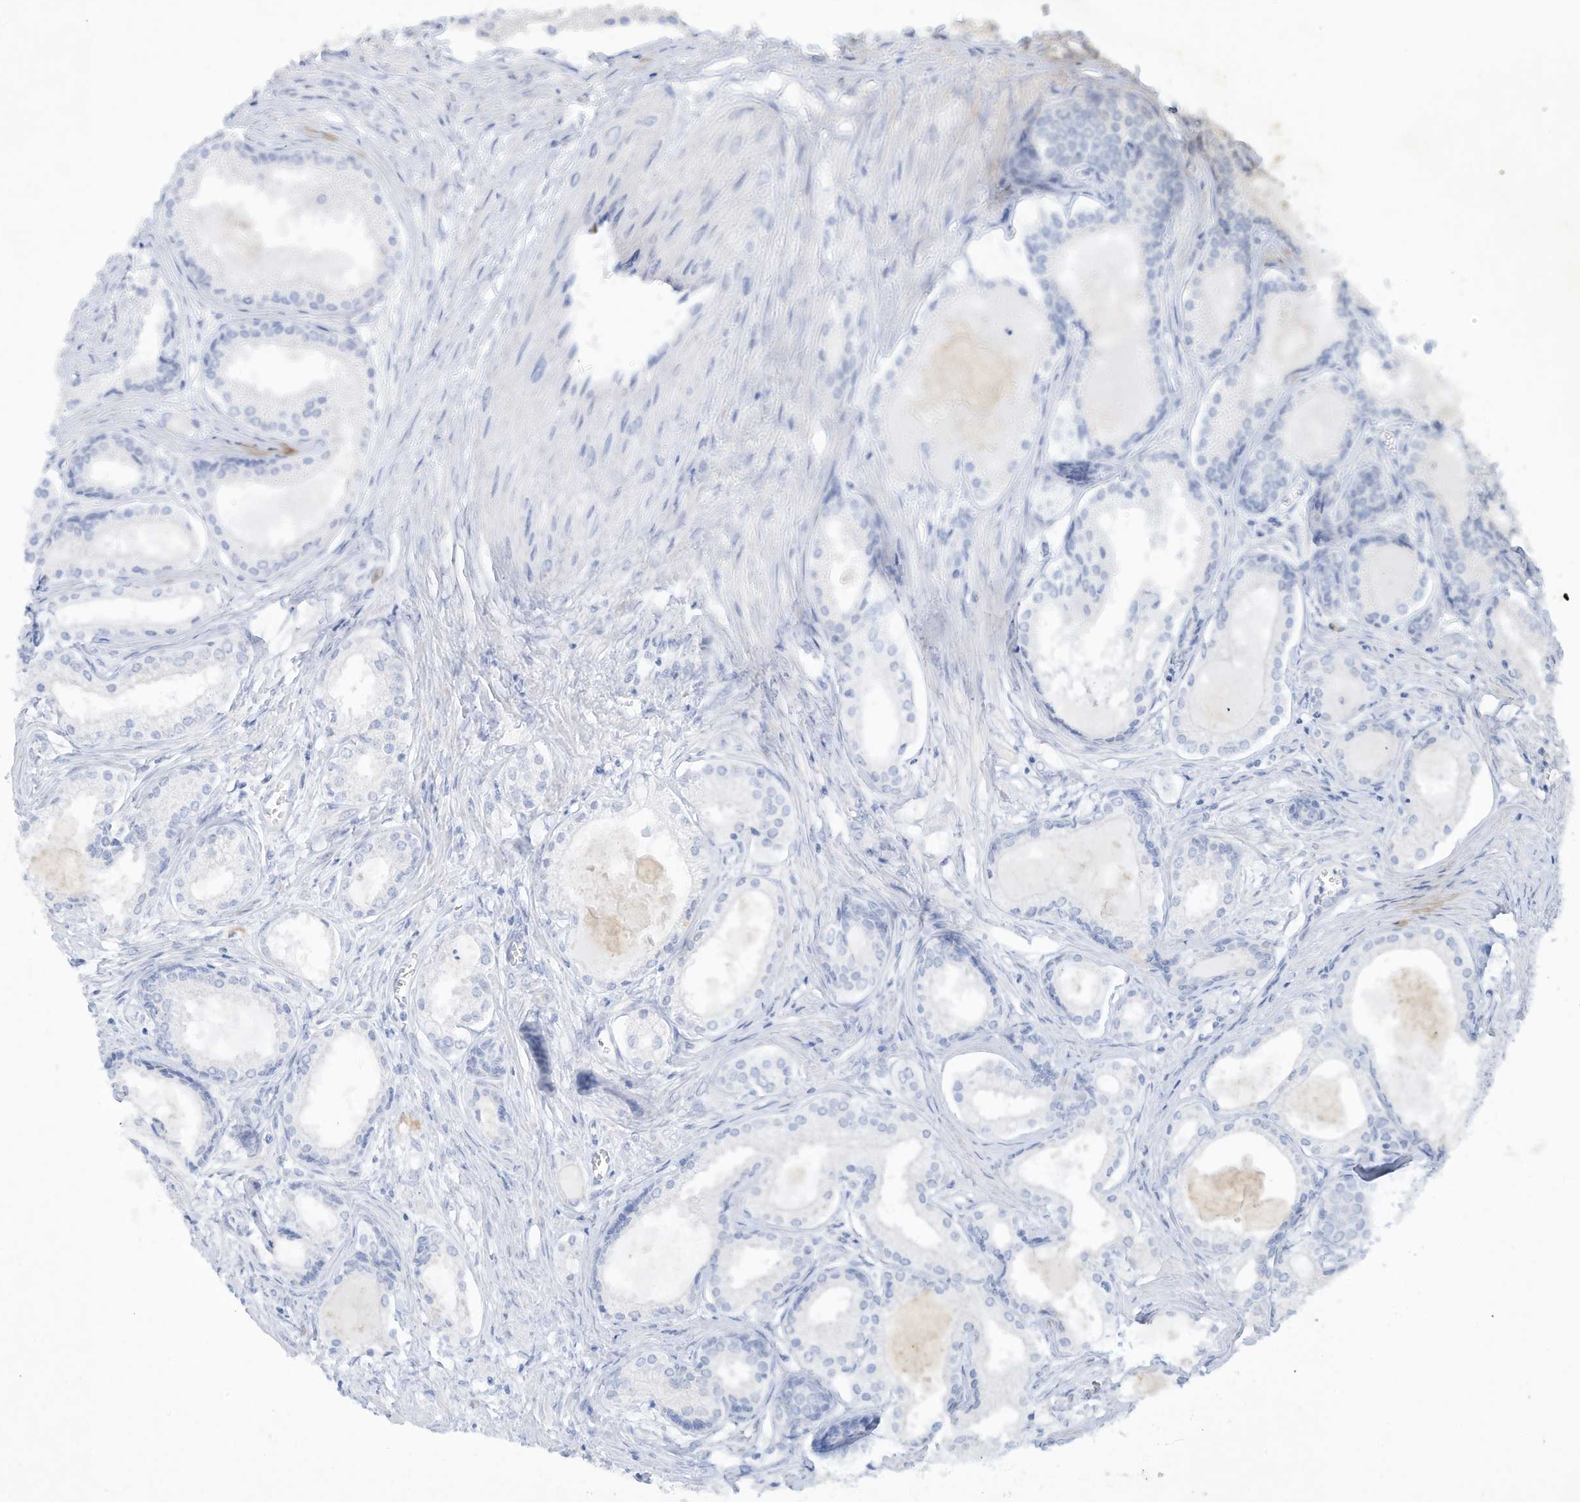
{"staining": {"intensity": "negative", "quantity": "none", "location": "none"}, "tissue": "prostate cancer", "cell_type": "Tumor cells", "image_type": "cancer", "snomed": [{"axis": "morphology", "description": "Adenocarcinoma, High grade"}, {"axis": "topography", "description": "Prostate"}], "caption": "IHC histopathology image of neoplastic tissue: prostate cancer (high-grade adenocarcinoma) stained with DAB reveals no significant protein positivity in tumor cells.", "gene": "PAX6", "patient": {"sex": "male", "age": 68}}